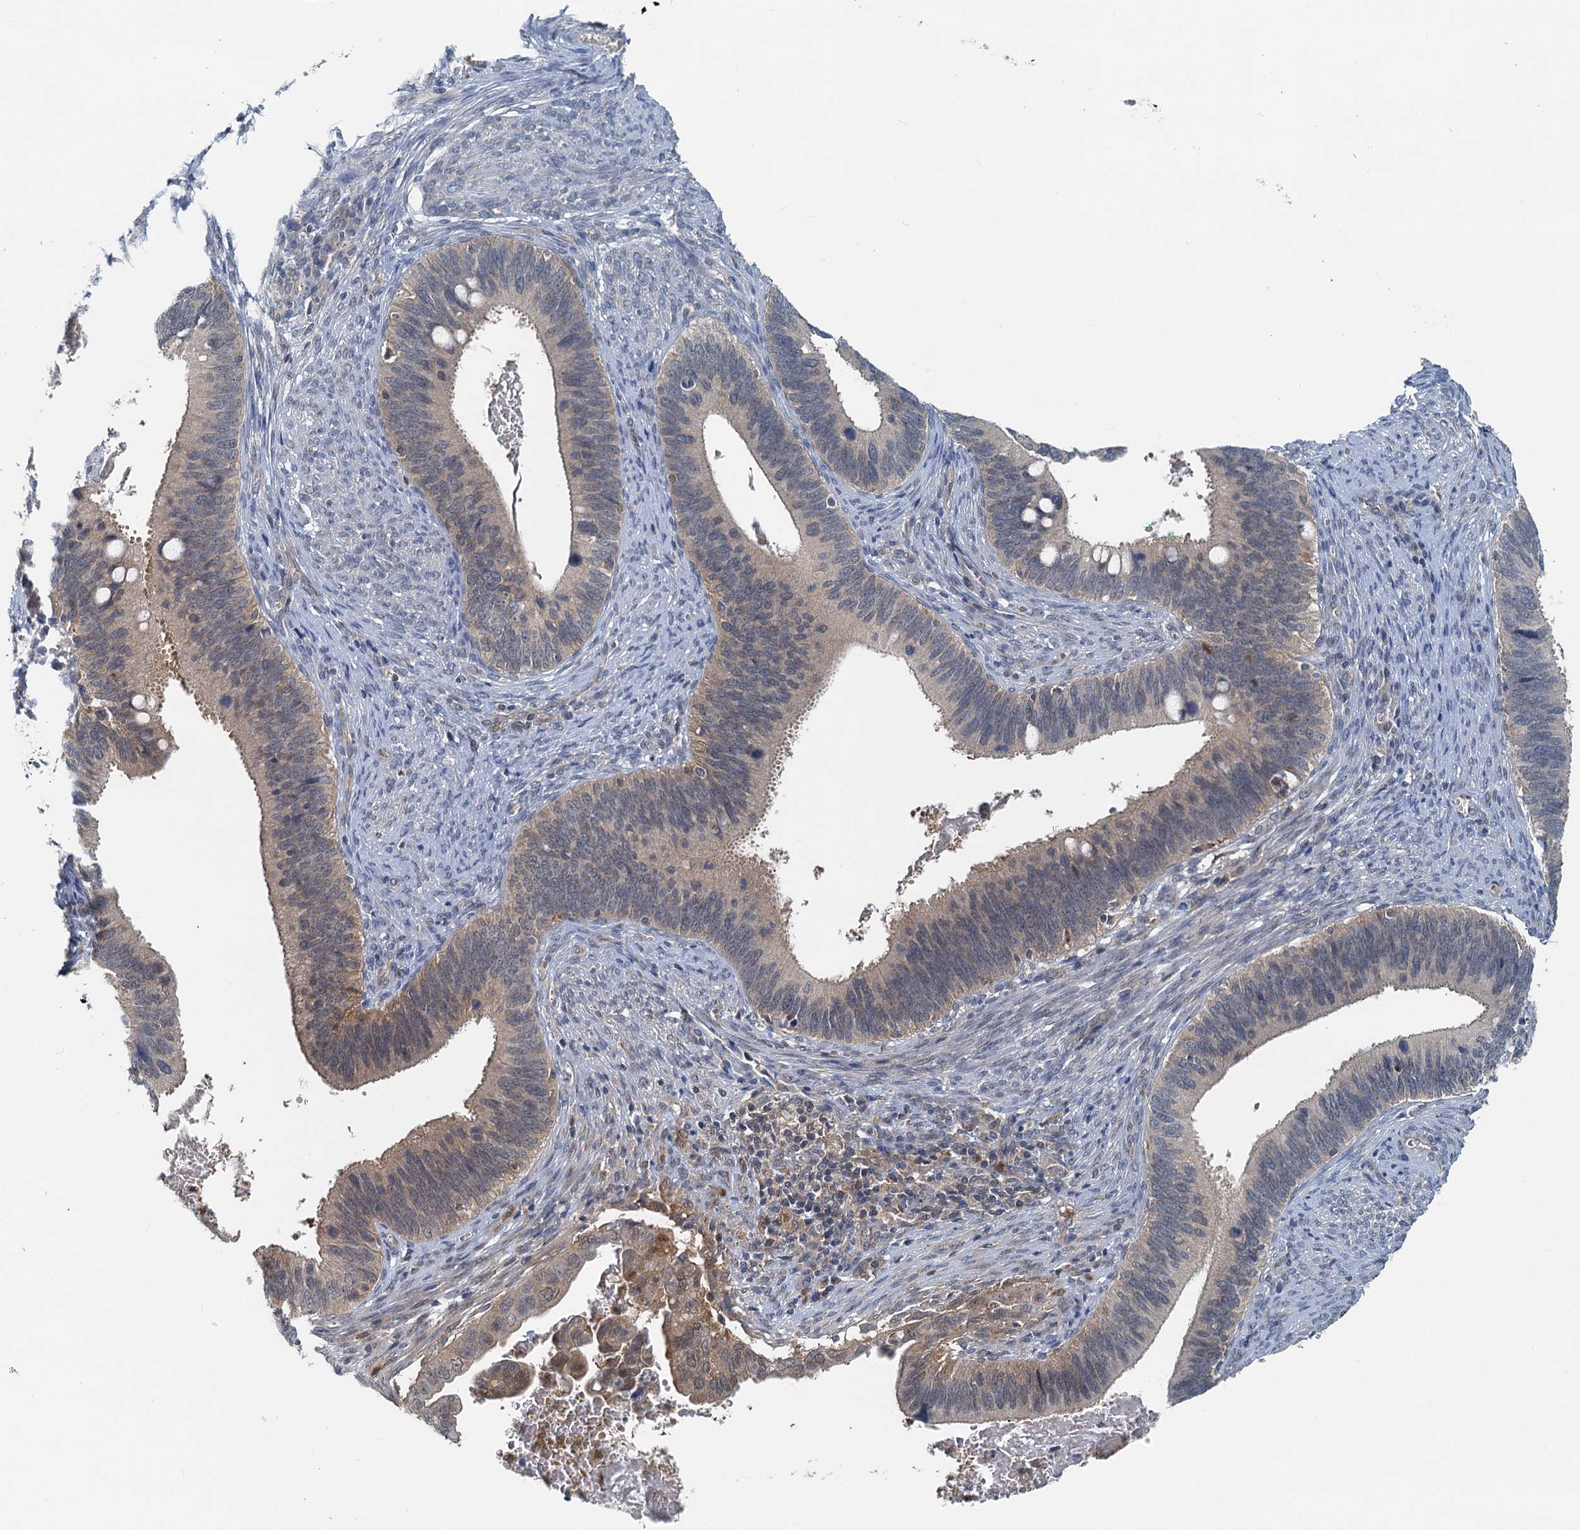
{"staining": {"intensity": "weak", "quantity": "25%-75%", "location": "cytoplasmic/membranous"}, "tissue": "cervical cancer", "cell_type": "Tumor cells", "image_type": "cancer", "snomed": [{"axis": "morphology", "description": "Adenocarcinoma, NOS"}, {"axis": "topography", "description": "Cervix"}], "caption": "Human cervical adenocarcinoma stained with a brown dye displays weak cytoplasmic/membranous positive staining in approximately 25%-75% of tumor cells.", "gene": "GCLM", "patient": {"sex": "female", "age": 42}}